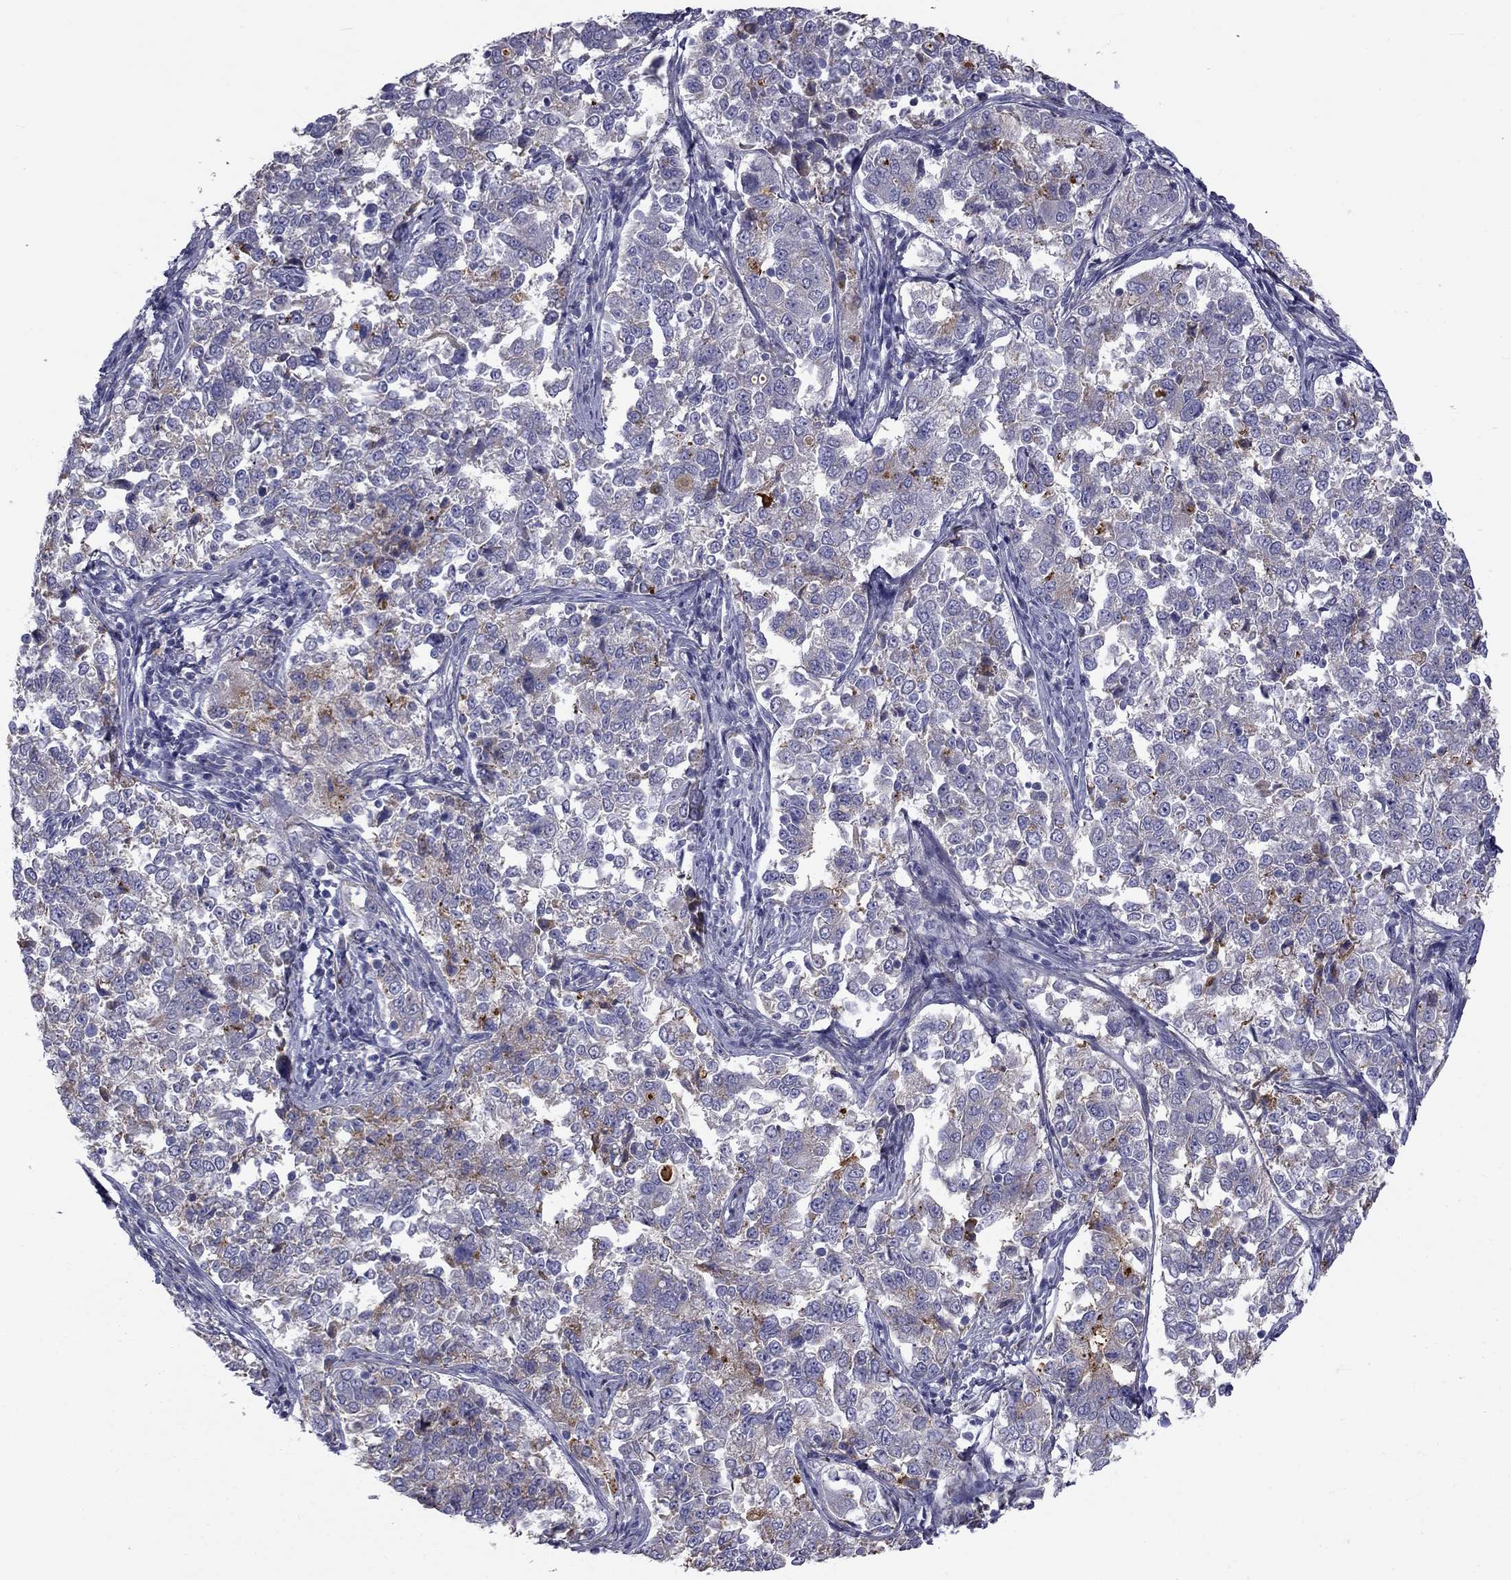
{"staining": {"intensity": "negative", "quantity": "none", "location": "none"}, "tissue": "endometrial cancer", "cell_type": "Tumor cells", "image_type": "cancer", "snomed": [{"axis": "morphology", "description": "Adenocarcinoma, NOS"}, {"axis": "topography", "description": "Endometrium"}], "caption": "DAB (3,3'-diaminobenzidine) immunohistochemical staining of human endometrial adenocarcinoma displays no significant positivity in tumor cells.", "gene": "CLPSL2", "patient": {"sex": "female", "age": 43}}